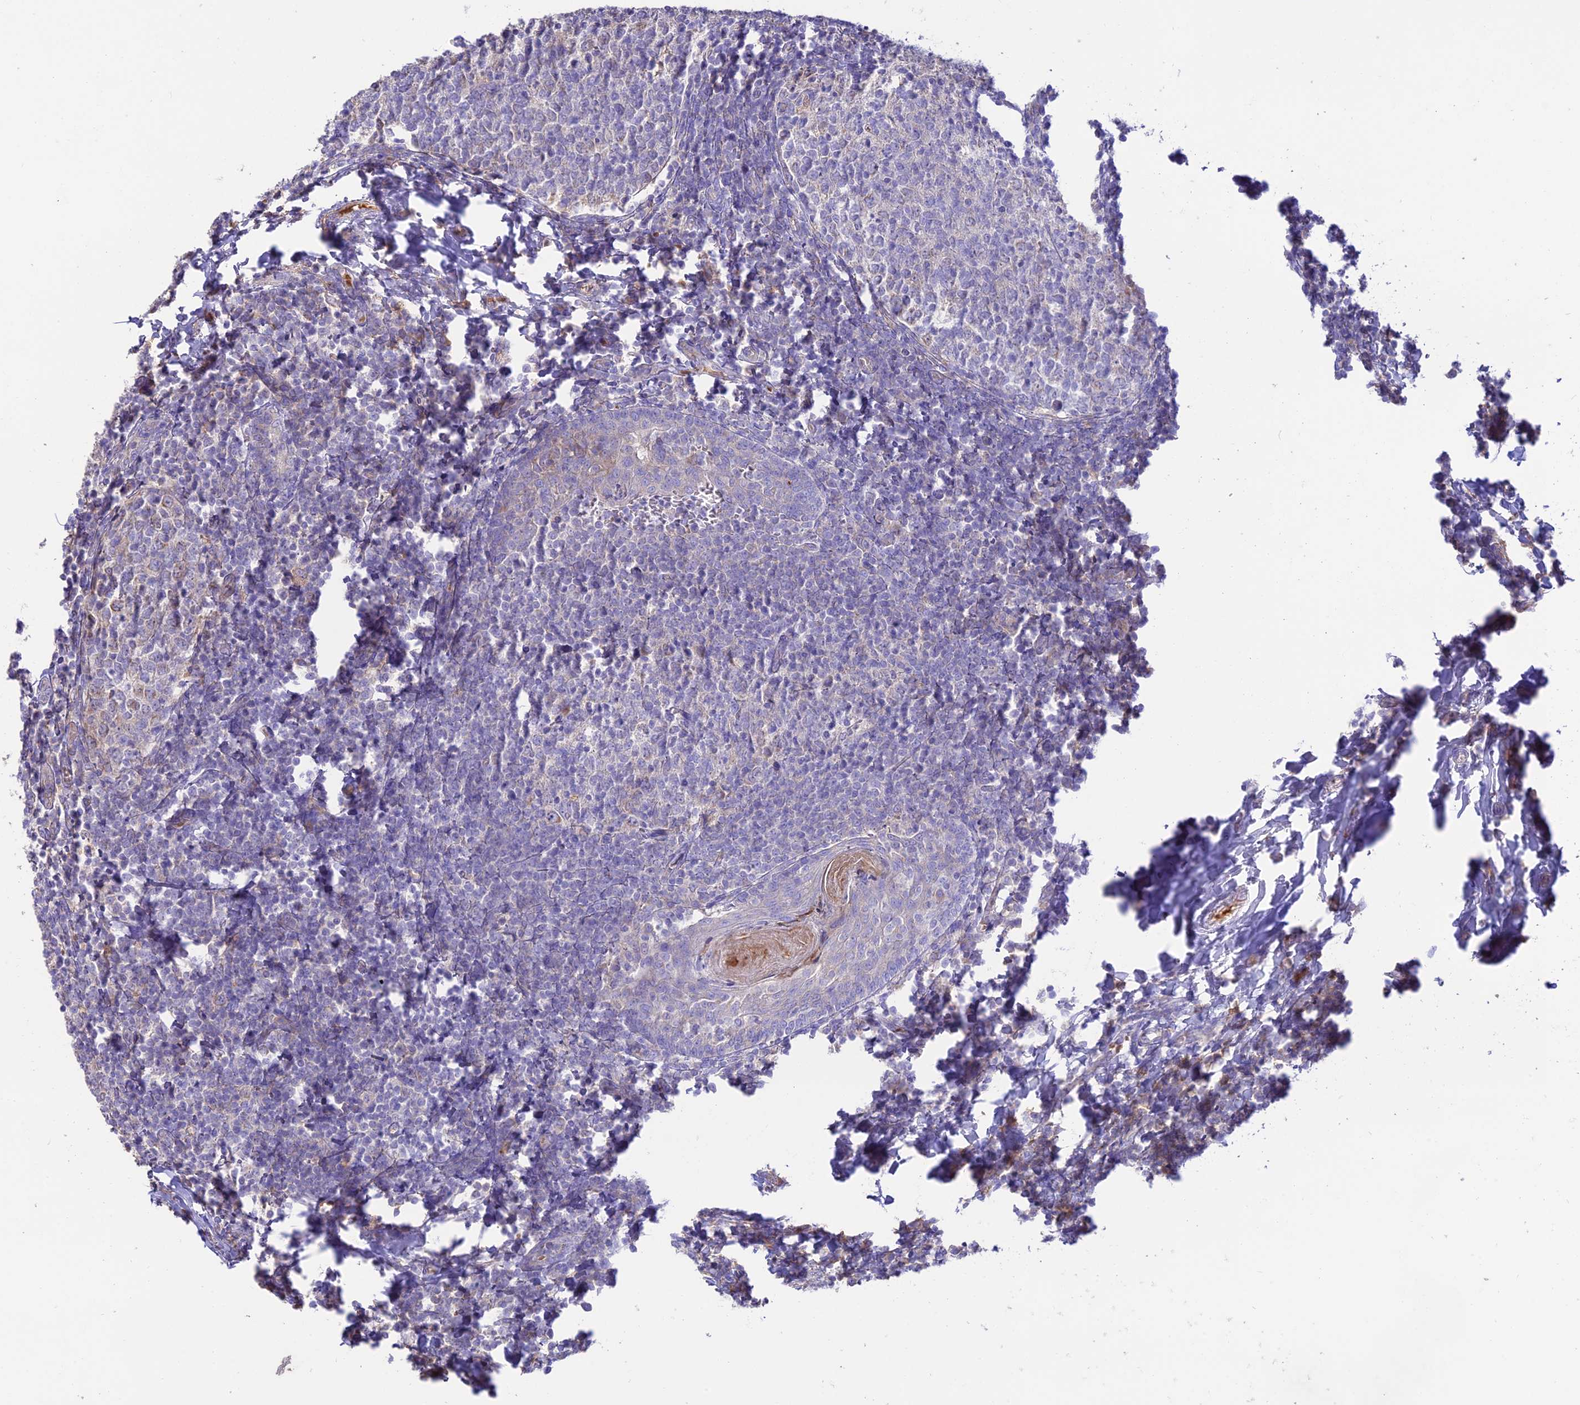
{"staining": {"intensity": "negative", "quantity": "none", "location": "none"}, "tissue": "tonsil", "cell_type": "Germinal center cells", "image_type": "normal", "snomed": [{"axis": "morphology", "description": "Normal tissue, NOS"}, {"axis": "topography", "description": "Tonsil"}], "caption": "Immunohistochemistry (IHC) photomicrograph of normal tonsil stained for a protein (brown), which demonstrates no expression in germinal center cells. (Brightfield microscopy of DAB (3,3'-diaminobenzidine) immunohistochemistry at high magnification).", "gene": "NLRP9", "patient": {"sex": "female", "age": 19}}